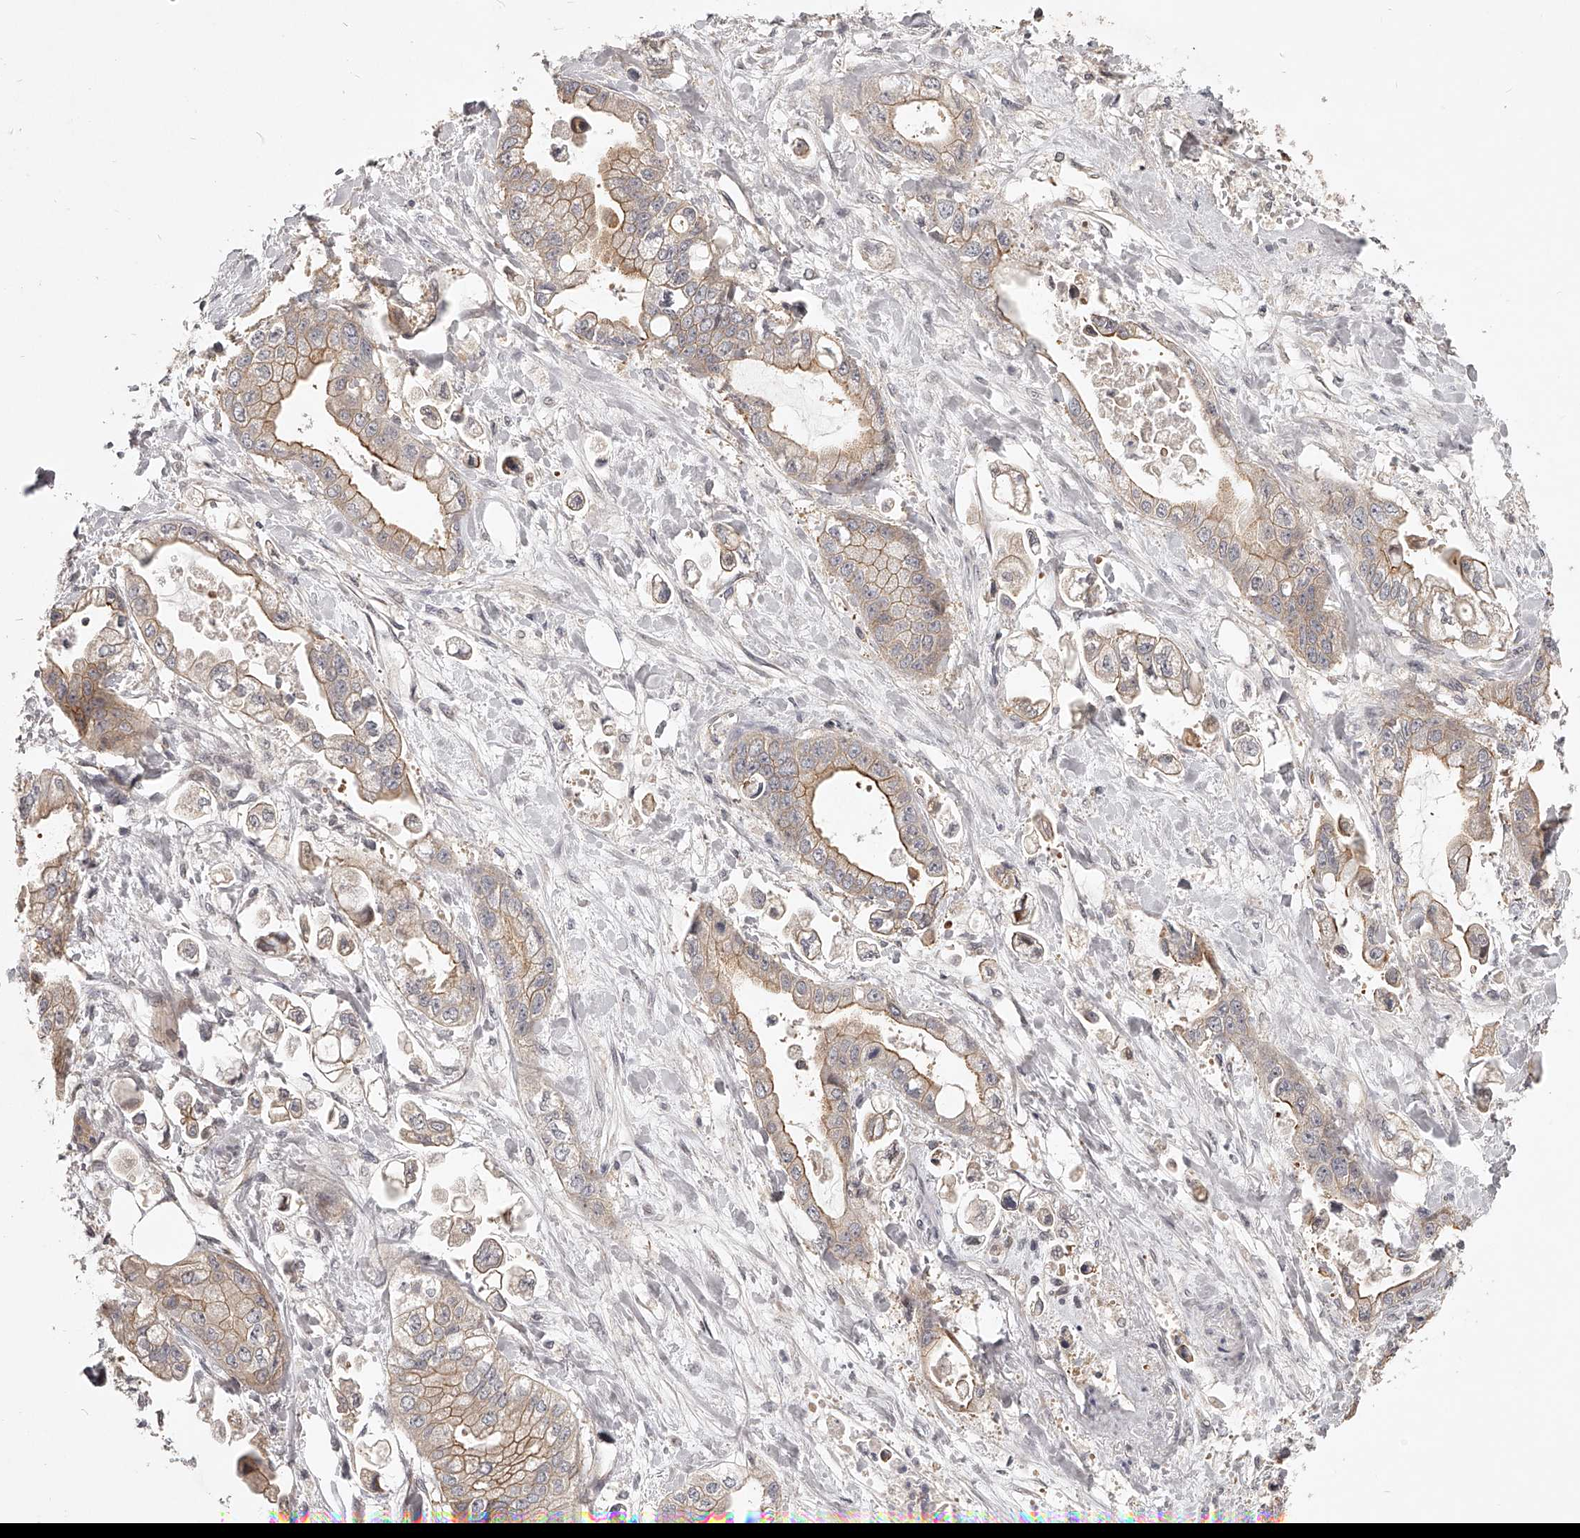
{"staining": {"intensity": "moderate", "quantity": ">75%", "location": "cytoplasmic/membranous"}, "tissue": "stomach cancer", "cell_type": "Tumor cells", "image_type": "cancer", "snomed": [{"axis": "morphology", "description": "Adenocarcinoma, NOS"}, {"axis": "topography", "description": "Stomach"}], "caption": "Stomach adenocarcinoma stained with a brown dye reveals moderate cytoplasmic/membranous positive positivity in about >75% of tumor cells.", "gene": "ZNF582", "patient": {"sex": "male", "age": 62}}